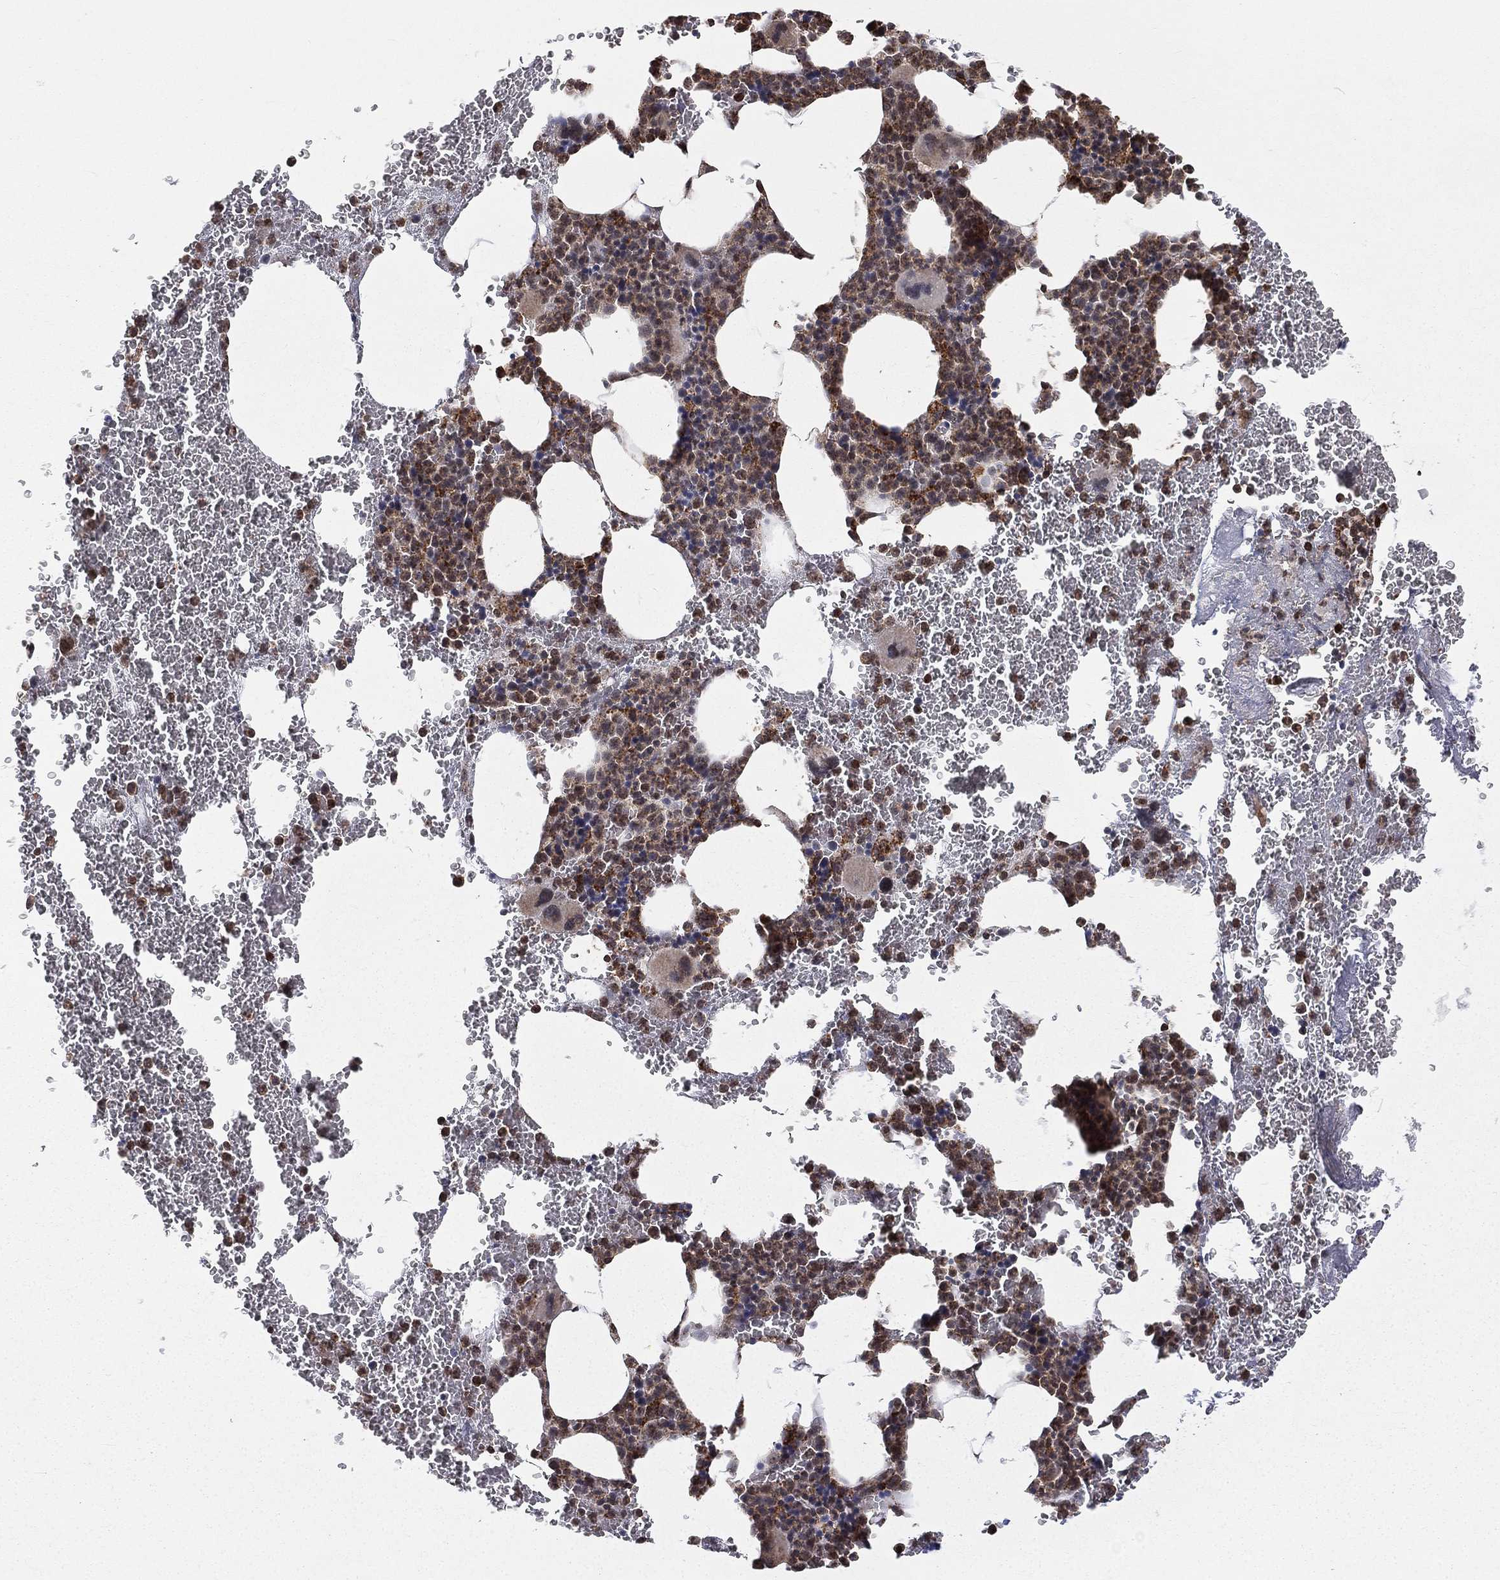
{"staining": {"intensity": "strong", "quantity": "25%-75%", "location": "cytoplasmic/membranous,nuclear"}, "tissue": "bone marrow", "cell_type": "Hematopoietic cells", "image_type": "normal", "snomed": [{"axis": "morphology", "description": "Normal tissue, NOS"}, {"axis": "topography", "description": "Bone marrow"}], "caption": "A brown stain highlights strong cytoplasmic/membranous,nuclear positivity of a protein in hematopoietic cells of normal bone marrow. The staining is performed using DAB (3,3'-diaminobenzidine) brown chromogen to label protein expression. The nuclei are counter-stained blue using hematoxylin.", "gene": "RIN3", "patient": {"sex": "male", "age": 91}}